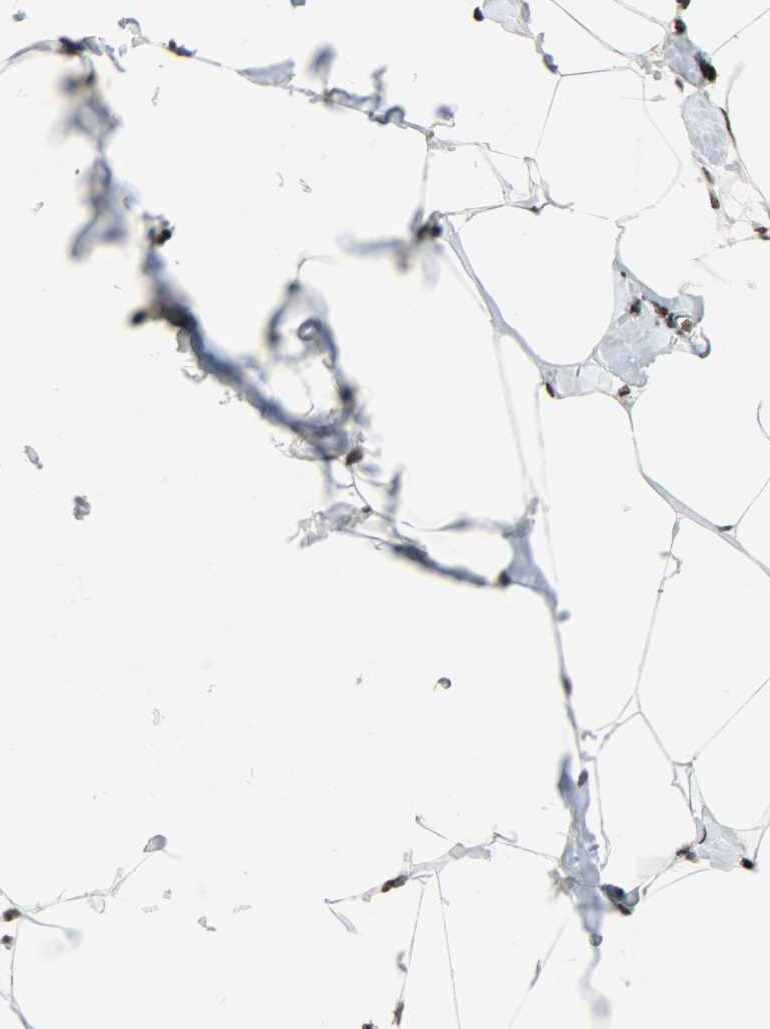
{"staining": {"intensity": "strong", "quantity": ">75%", "location": "cytoplasmic/membranous,nuclear"}, "tissue": "breast cancer", "cell_type": "Tumor cells", "image_type": "cancer", "snomed": [{"axis": "morphology", "description": "Normal tissue, NOS"}, {"axis": "morphology", "description": "Duct carcinoma"}, {"axis": "topography", "description": "Breast"}], "caption": "High-magnification brightfield microscopy of breast cancer (infiltrating ductal carcinoma) stained with DAB (3,3'-diaminobenzidine) (brown) and counterstained with hematoxylin (blue). tumor cells exhibit strong cytoplasmic/membranous and nuclear staining is appreciated in about>75% of cells.", "gene": "SNAI1", "patient": {"sex": "female", "age": 50}}